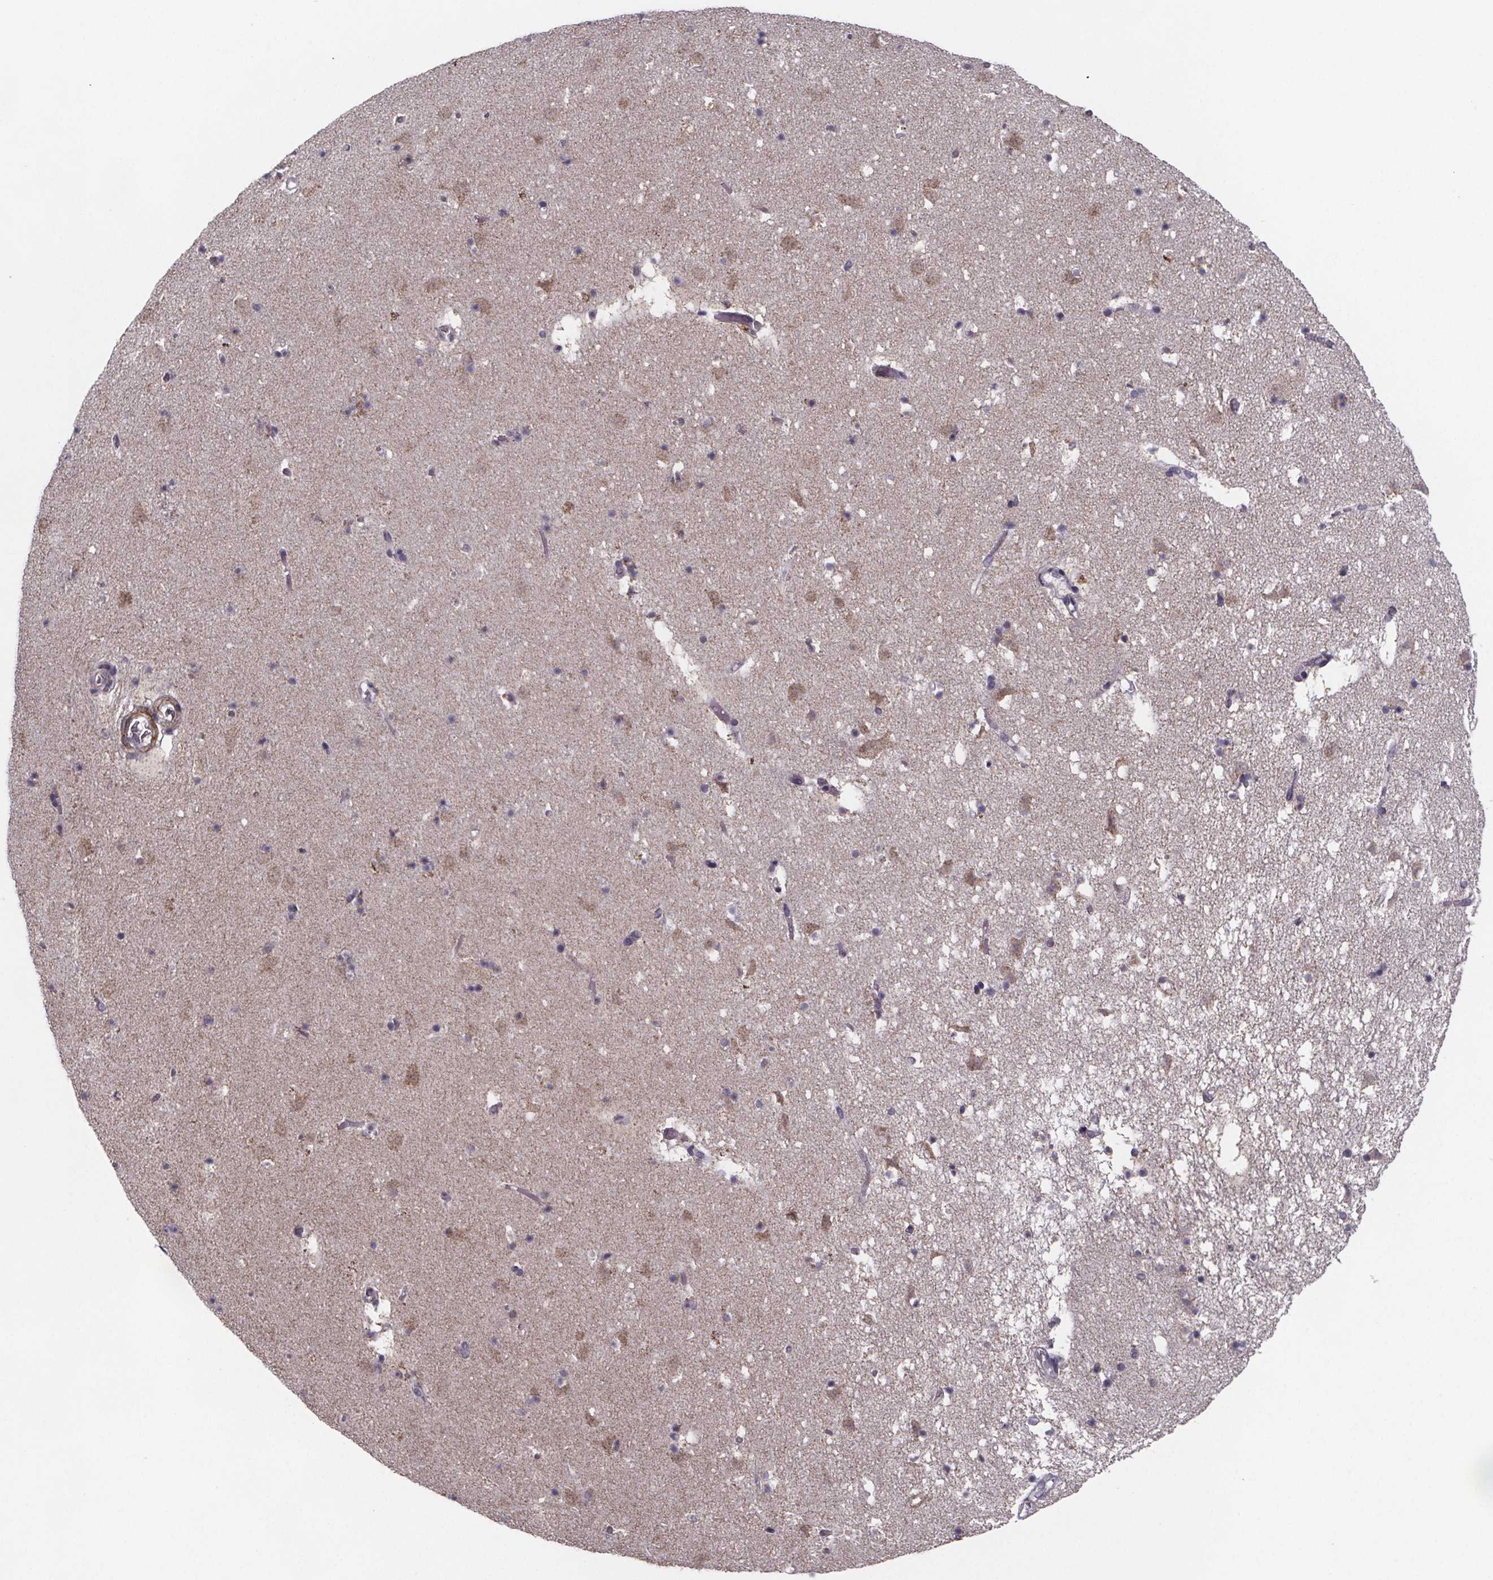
{"staining": {"intensity": "negative", "quantity": "none", "location": "none"}, "tissue": "caudate", "cell_type": "Glial cells", "image_type": "normal", "snomed": [{"axis": "morphology", "description": "Normal tissue, NOS"}, {"axis": "topography", "description": "Lateral ventricle wall"}], "caption": "The photomicrograph reveals no staining of glial cells in benign caudate.", "gene": "PALLD", "patient": {"sex": "female", "age": 42}}